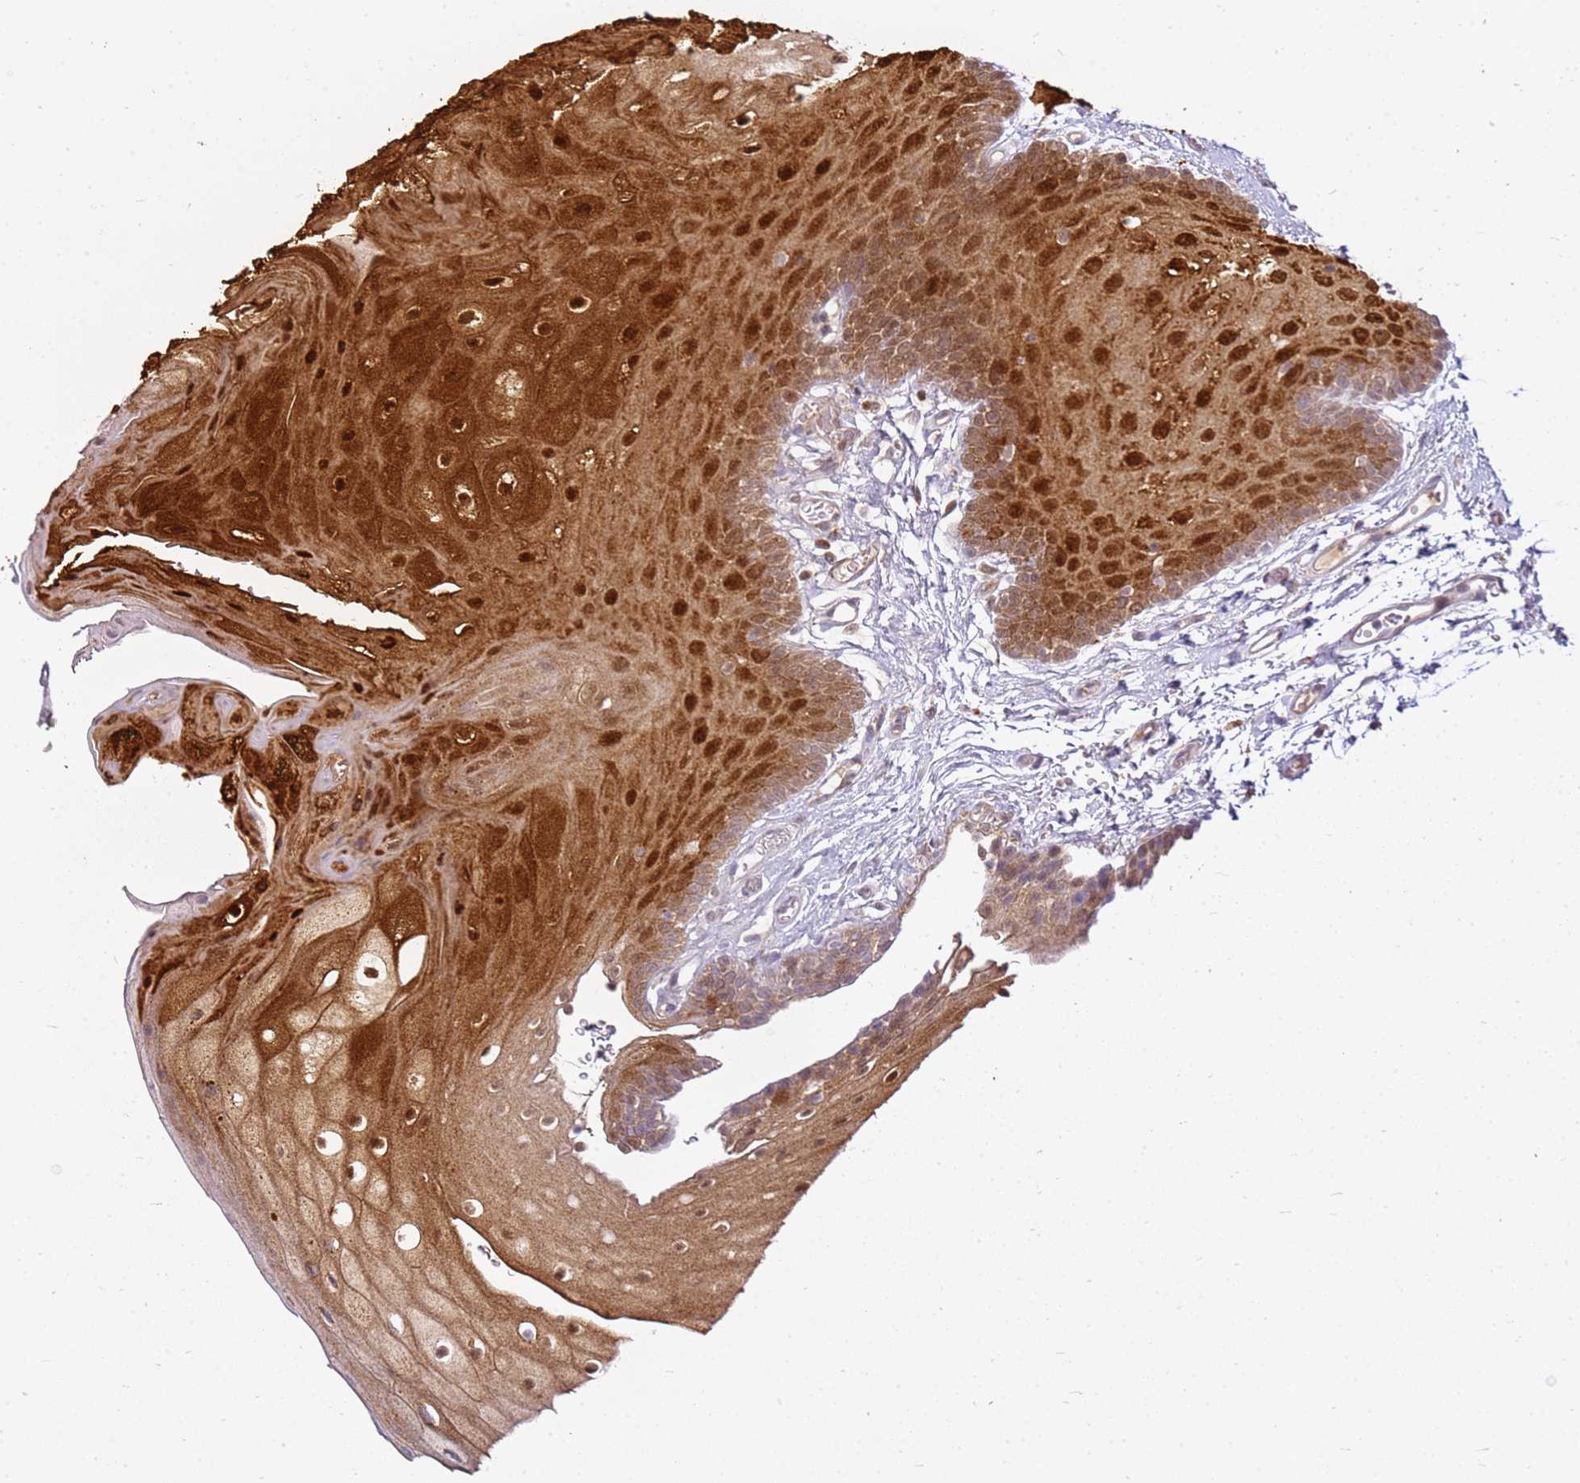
{"staining": {"intensity": "strong", "quantity": "25%-75%", "location": "cytoplasmic/membranous,nuclear"}, "tissue": "oral mucosa", "cell_type": "Squamous epithelial cells", "image_type": "normal", "snomed": [{"axis": "morphology", "description": "Normal tissue, NOS"}, {"axis": "morphology", "description": "Squamous cell carcinoma, NOS"}, {"axis": "topography", "description": "Oral tissue"}, {"axis": "topography", "description": "Head-Neck"}], "caption": "The histopathology image displays immunohistochemical staining of normal oral mucosa. There is strong cytoplasmic/membranous,nuclear staining is present in approximately 25%-75% of squamous epithelial cells.", "gene": "CSTA", "patient": {"sex": "female", "age": 81}}